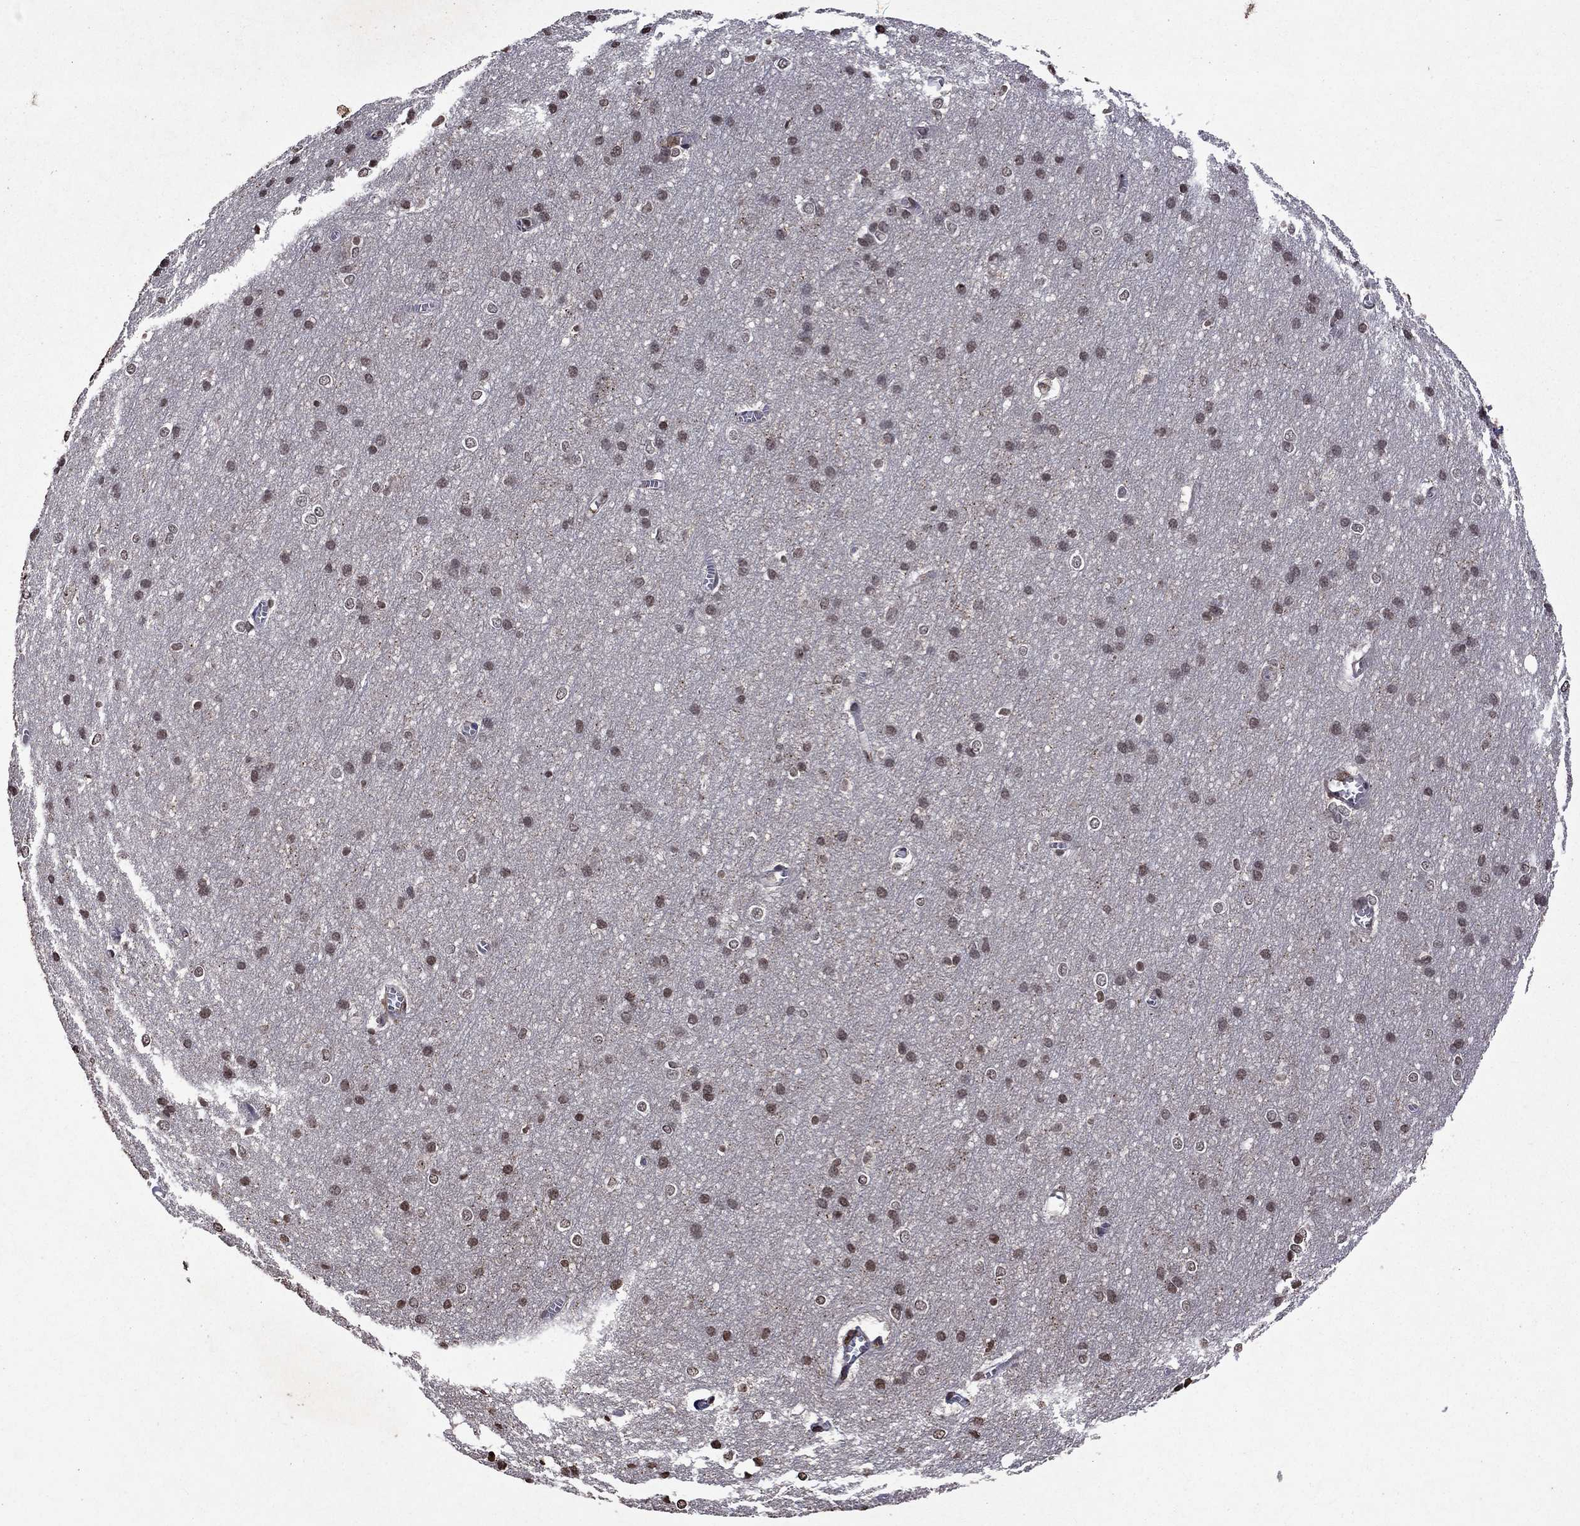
{"staining": {"intensity": "negative", "quantity": "none", "location": "none"}, "tissue": "cerebral cortex", "cell_type": "Endothelial cells", "image_type": "normal", "snomed": [{"axis": "morphology", "description": "Normal tissue, NOS"}, {"axis": "topography", "description": "Cerebral cortex"}], "caption": "Endothelial cells are negative for protein expression in unremarkable human cerebral cortex. (Immunohistochemistry (ihc), brightfield microscopy, high magnification).", "gene": "NLGN1", "patient": {"sex": "male", "age": 37}}